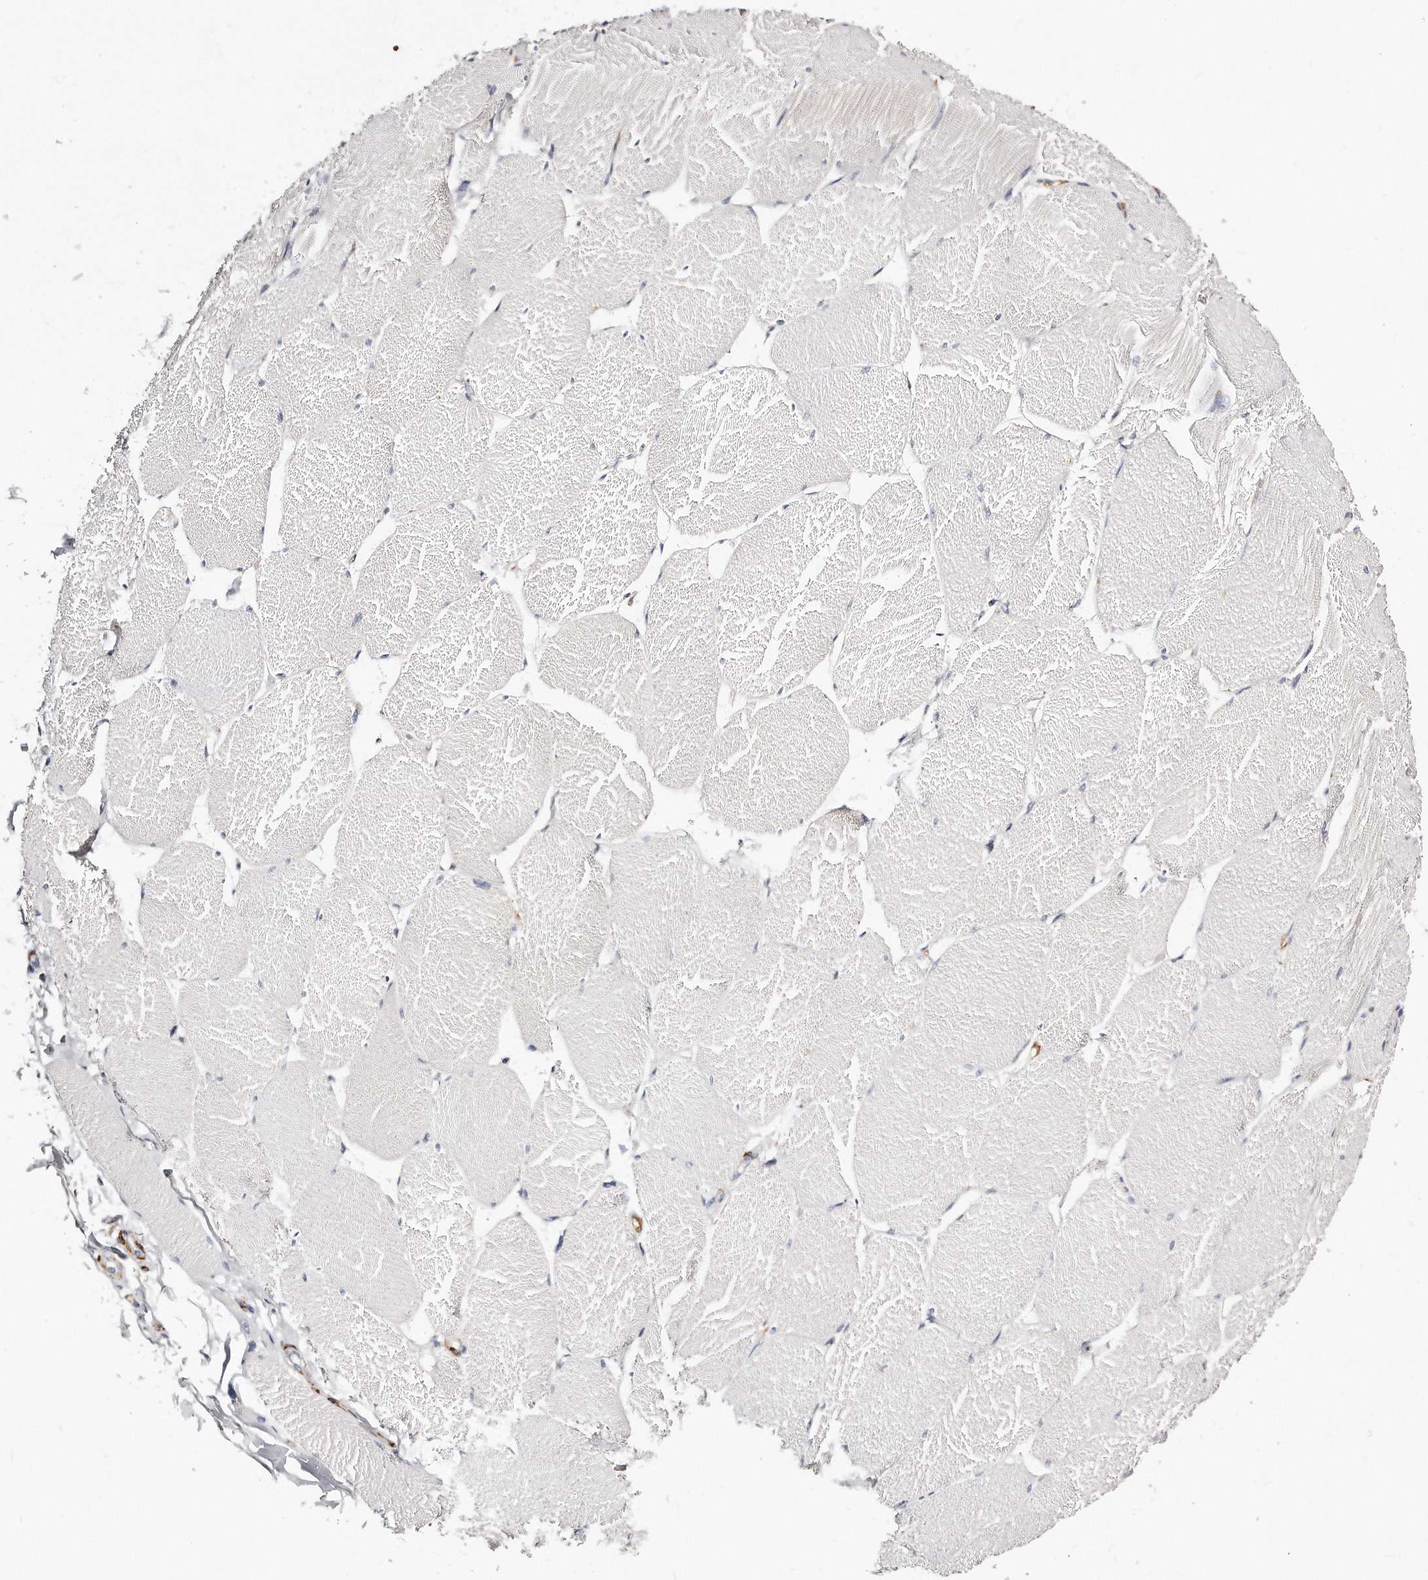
{"staining": {"intensity": "negative", "quantity": "none", "location": "none"}, "tissue": "skeletal muscle", "cell_type": "Myocytes", "image_type": "normal", "snomed": [{"axis": "morphology", "description": "Normal tissue, NOS"}, {"axis": "topography", "description": "Skin"}, {"axis": "topography", "description": "Skeletal muscle"}], "caption": "Immunohistochemical staining of normal human skeletal muscle reveals no significant staining in myocytes.", "gene": "LMOD1", "patient": {"sex": "male", "age": 83}}